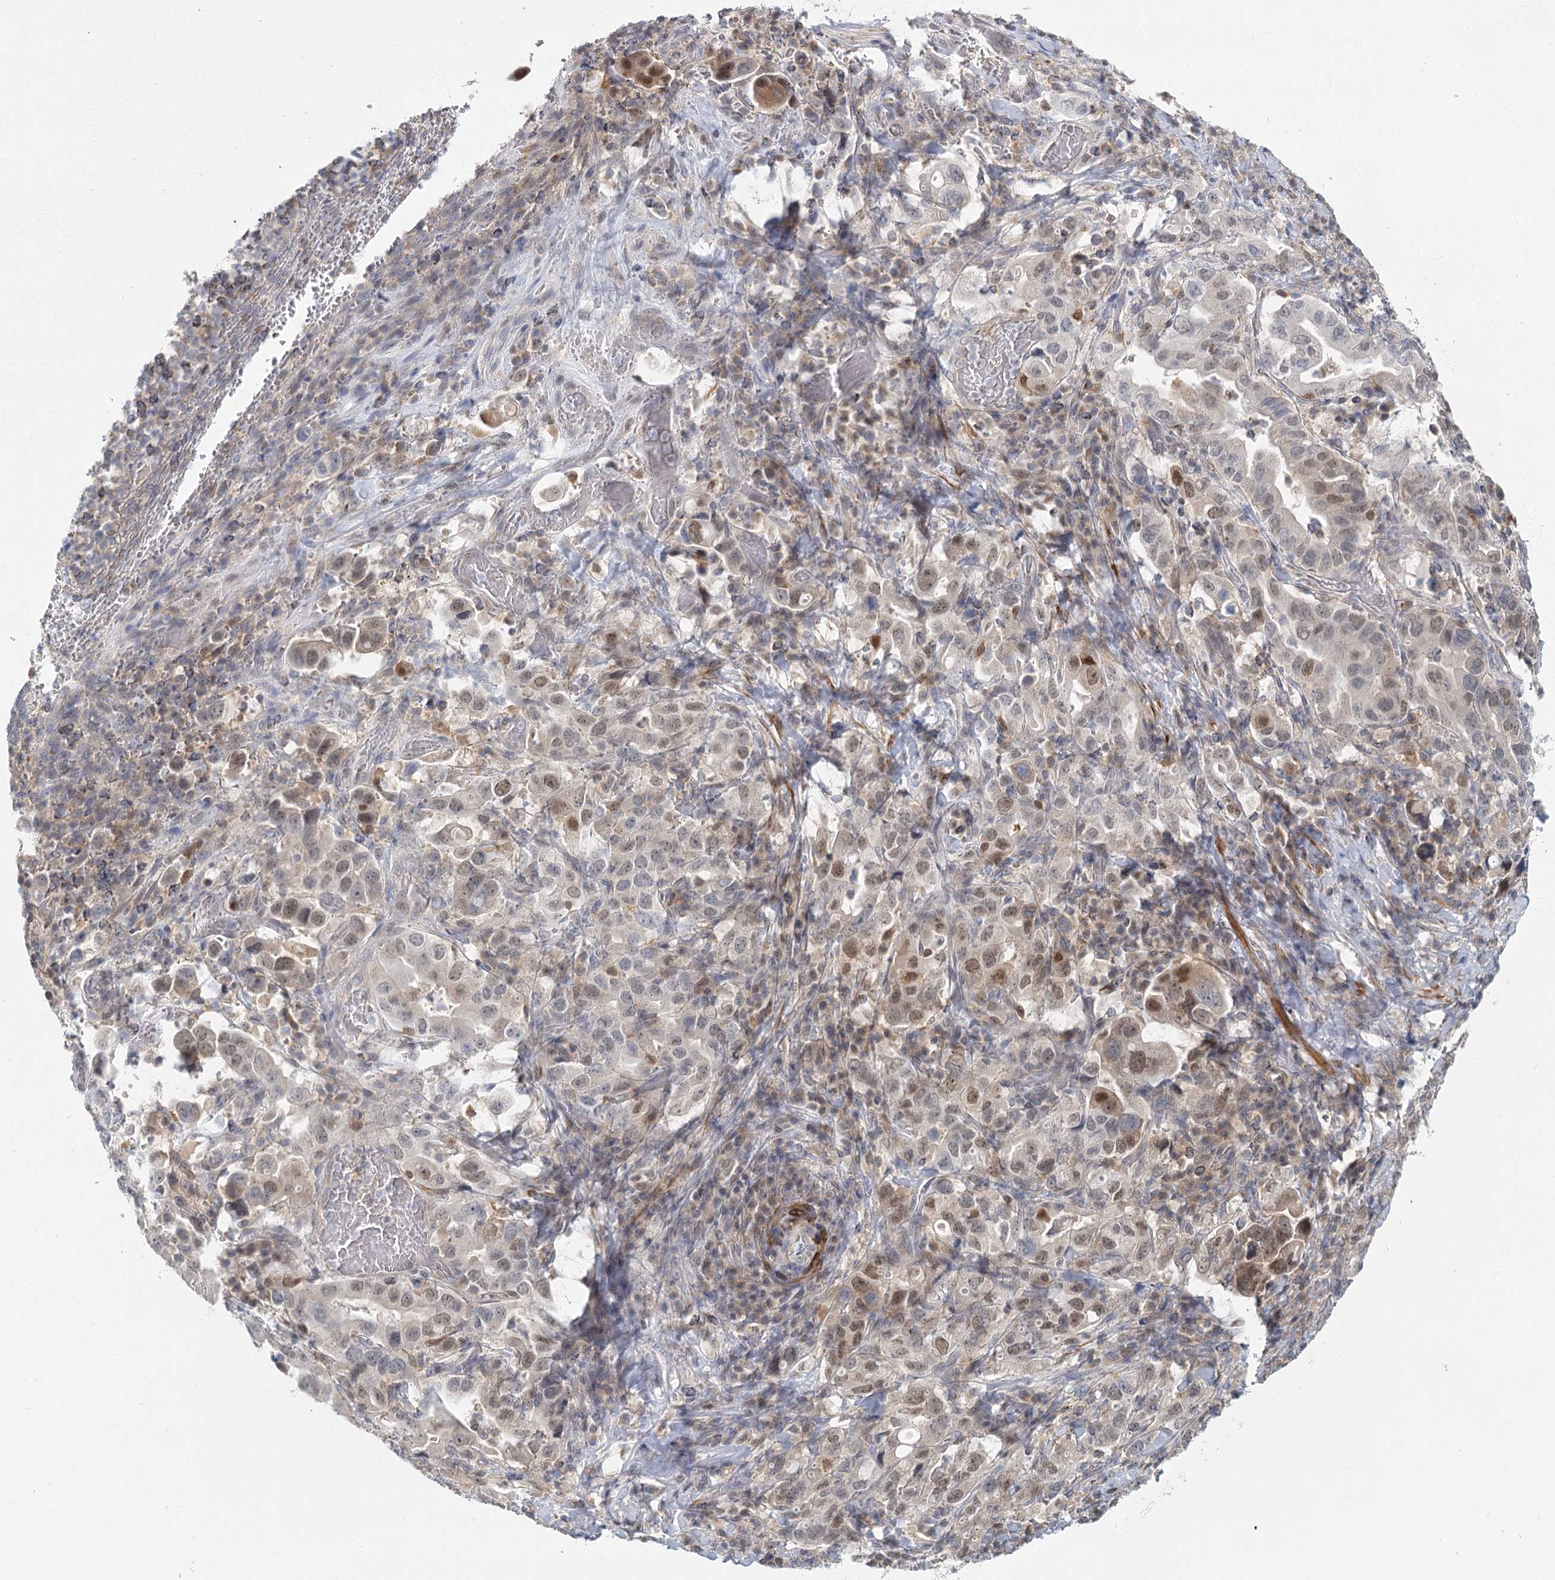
{"staining": {"intensity": "moderate", "quantity": "25%-75%", "location": "nuclear"}, "tissue": "stomach cancer", "cell_type": "Tumor cells", "image_type": "cancer", "snomed": [{"axis": "morphology", "description": "Adenocarcinoma, NOS"}, {"axis": "topography", "description": "Stomach, upper"}], "caption": "Brown immunohistochemical staining in human stomach cancer (adenocarcinoma) displays moderate nuclear positivity in about 25%-75% of tumor cells.", "gene": "USP11", "patient": {"sex": "male", "age": 62}}